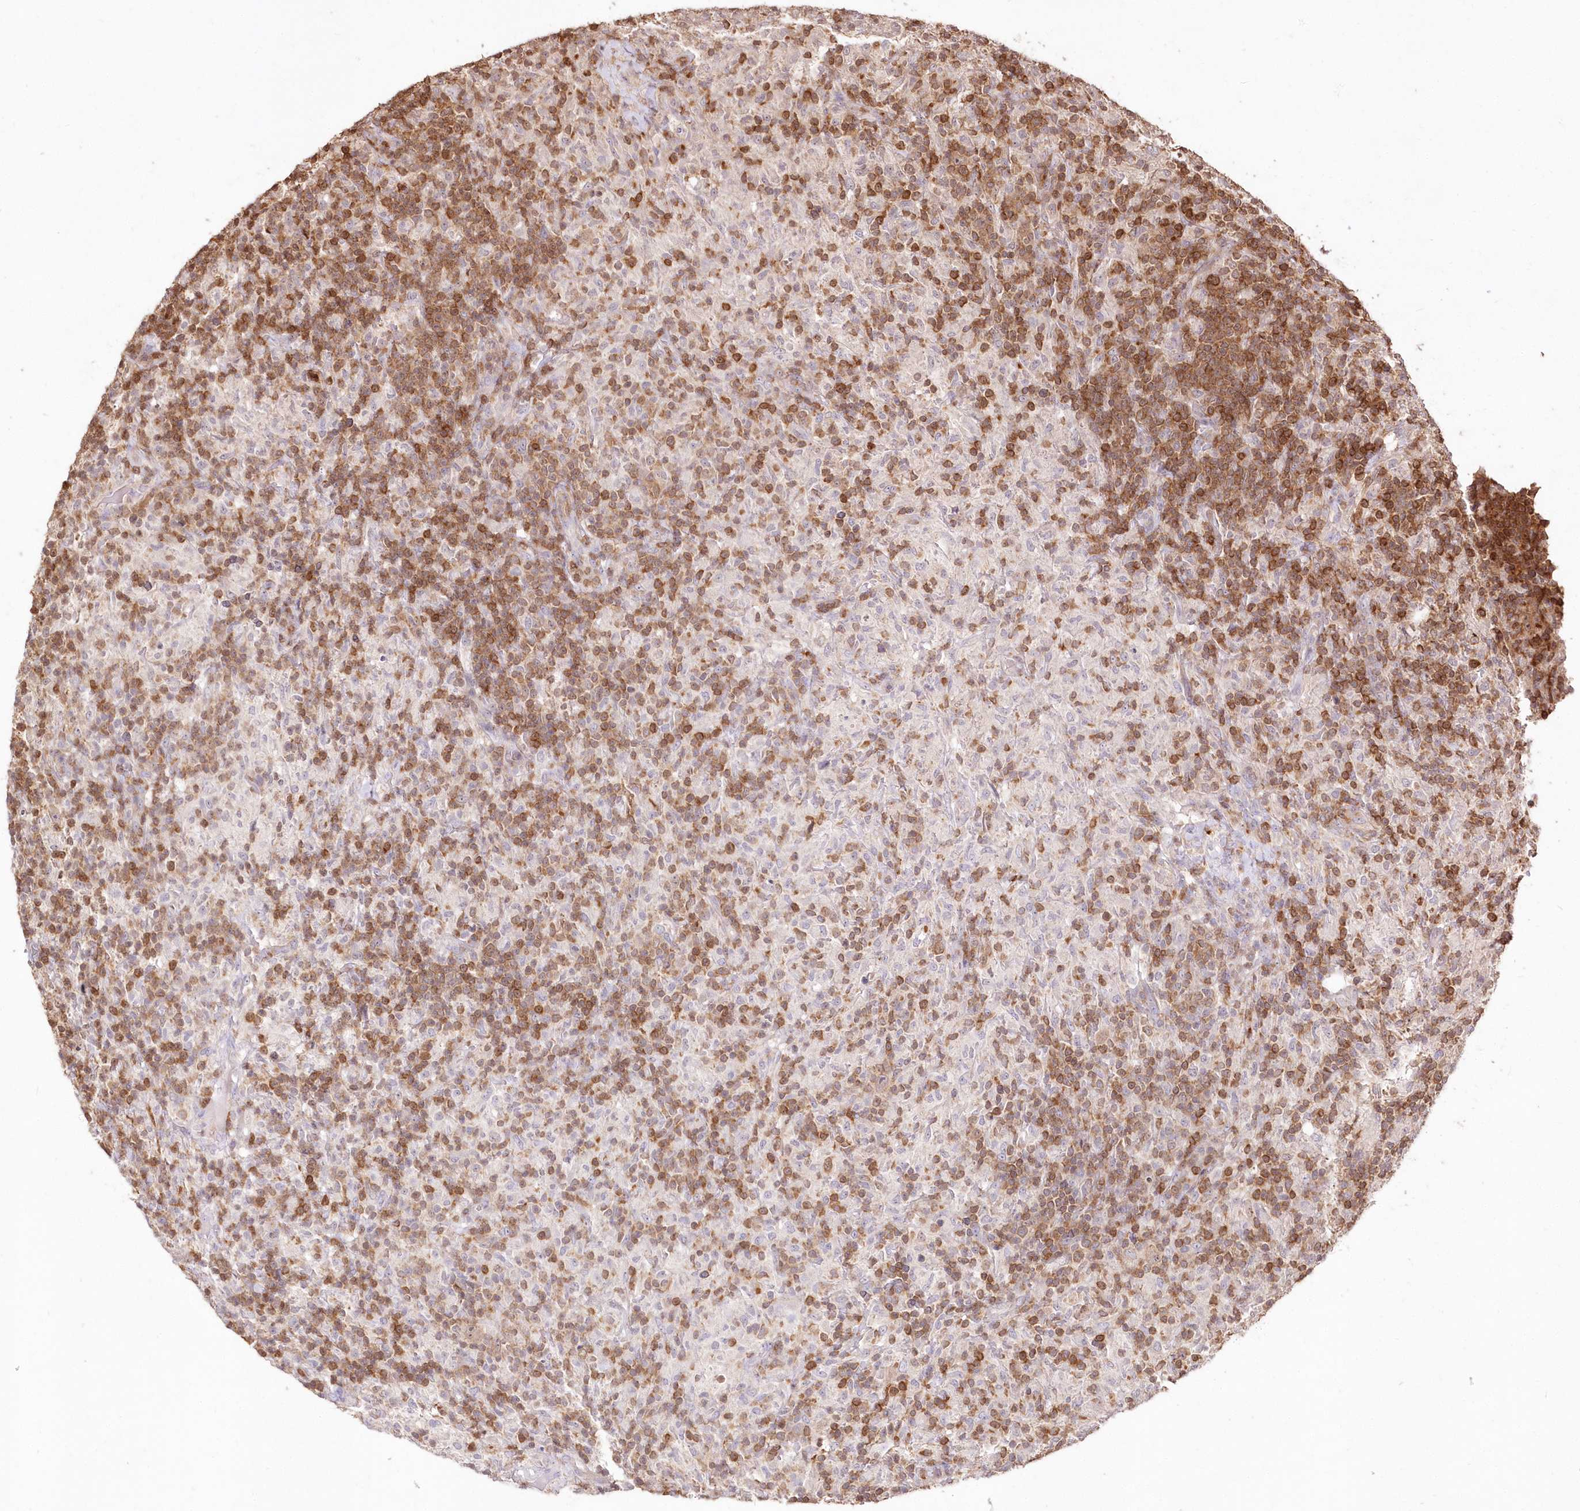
{"staining": {"intensity": "negative", "quantity": "none", "location": "none"}, "tissue": "lymphoma", "cell_type": "Tumor cells", "image_type": "cancer", "snomed": [{"axis": "morphology", "description": "Hodgkin's disease, NOS"}, {"axis": "topography", "description": "Lymph node"}], "caption": "Tumor cells are negative for protein expression in human lymphoma.", "gene": "STK17B", "patient": {"sex": "male", "age": 70}}